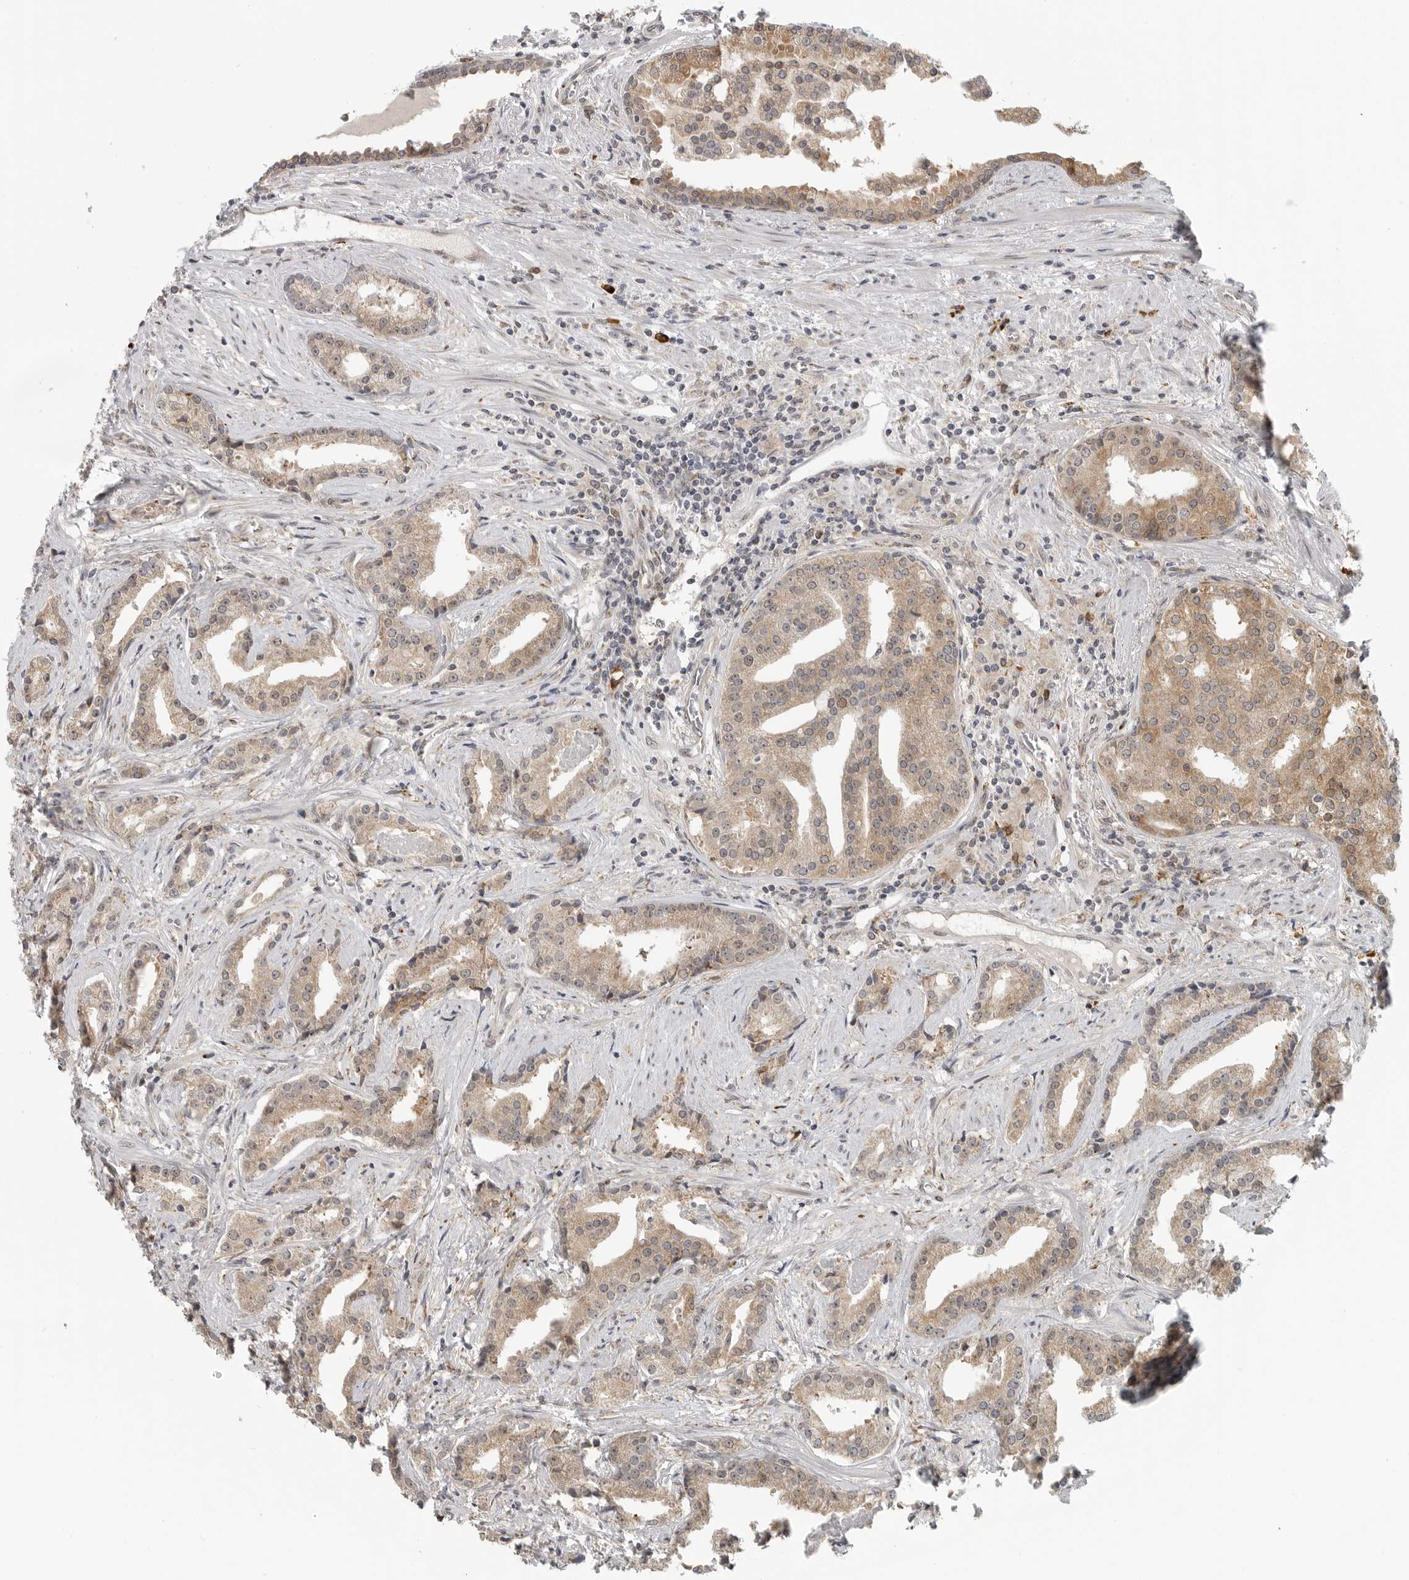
{"staining": {"intensity": "weak", "quantity": ">75%", "location": "cytoplasmic/membranous"}, "tissue": "prostate cancer", "cell_type": "Tumor cells", "image_type": "cancer", "snomed": [{"axis": "morphology", "description": "Adenocarcinoma, Low grade"}, {"axis": "topography", "description": "Prostate"}], "caption": "Immunohistochemistry (IHC) (DAB (3,3'-diaminobenzidine)) staining of human prostate adenocarcinoma (low-grade) exhibits weak cytoplasmic/membranous protein staining in approximately >75% of tumor cells.", "gene": "CEP295NL", "patient": {"sex": "male", "age": 67}}